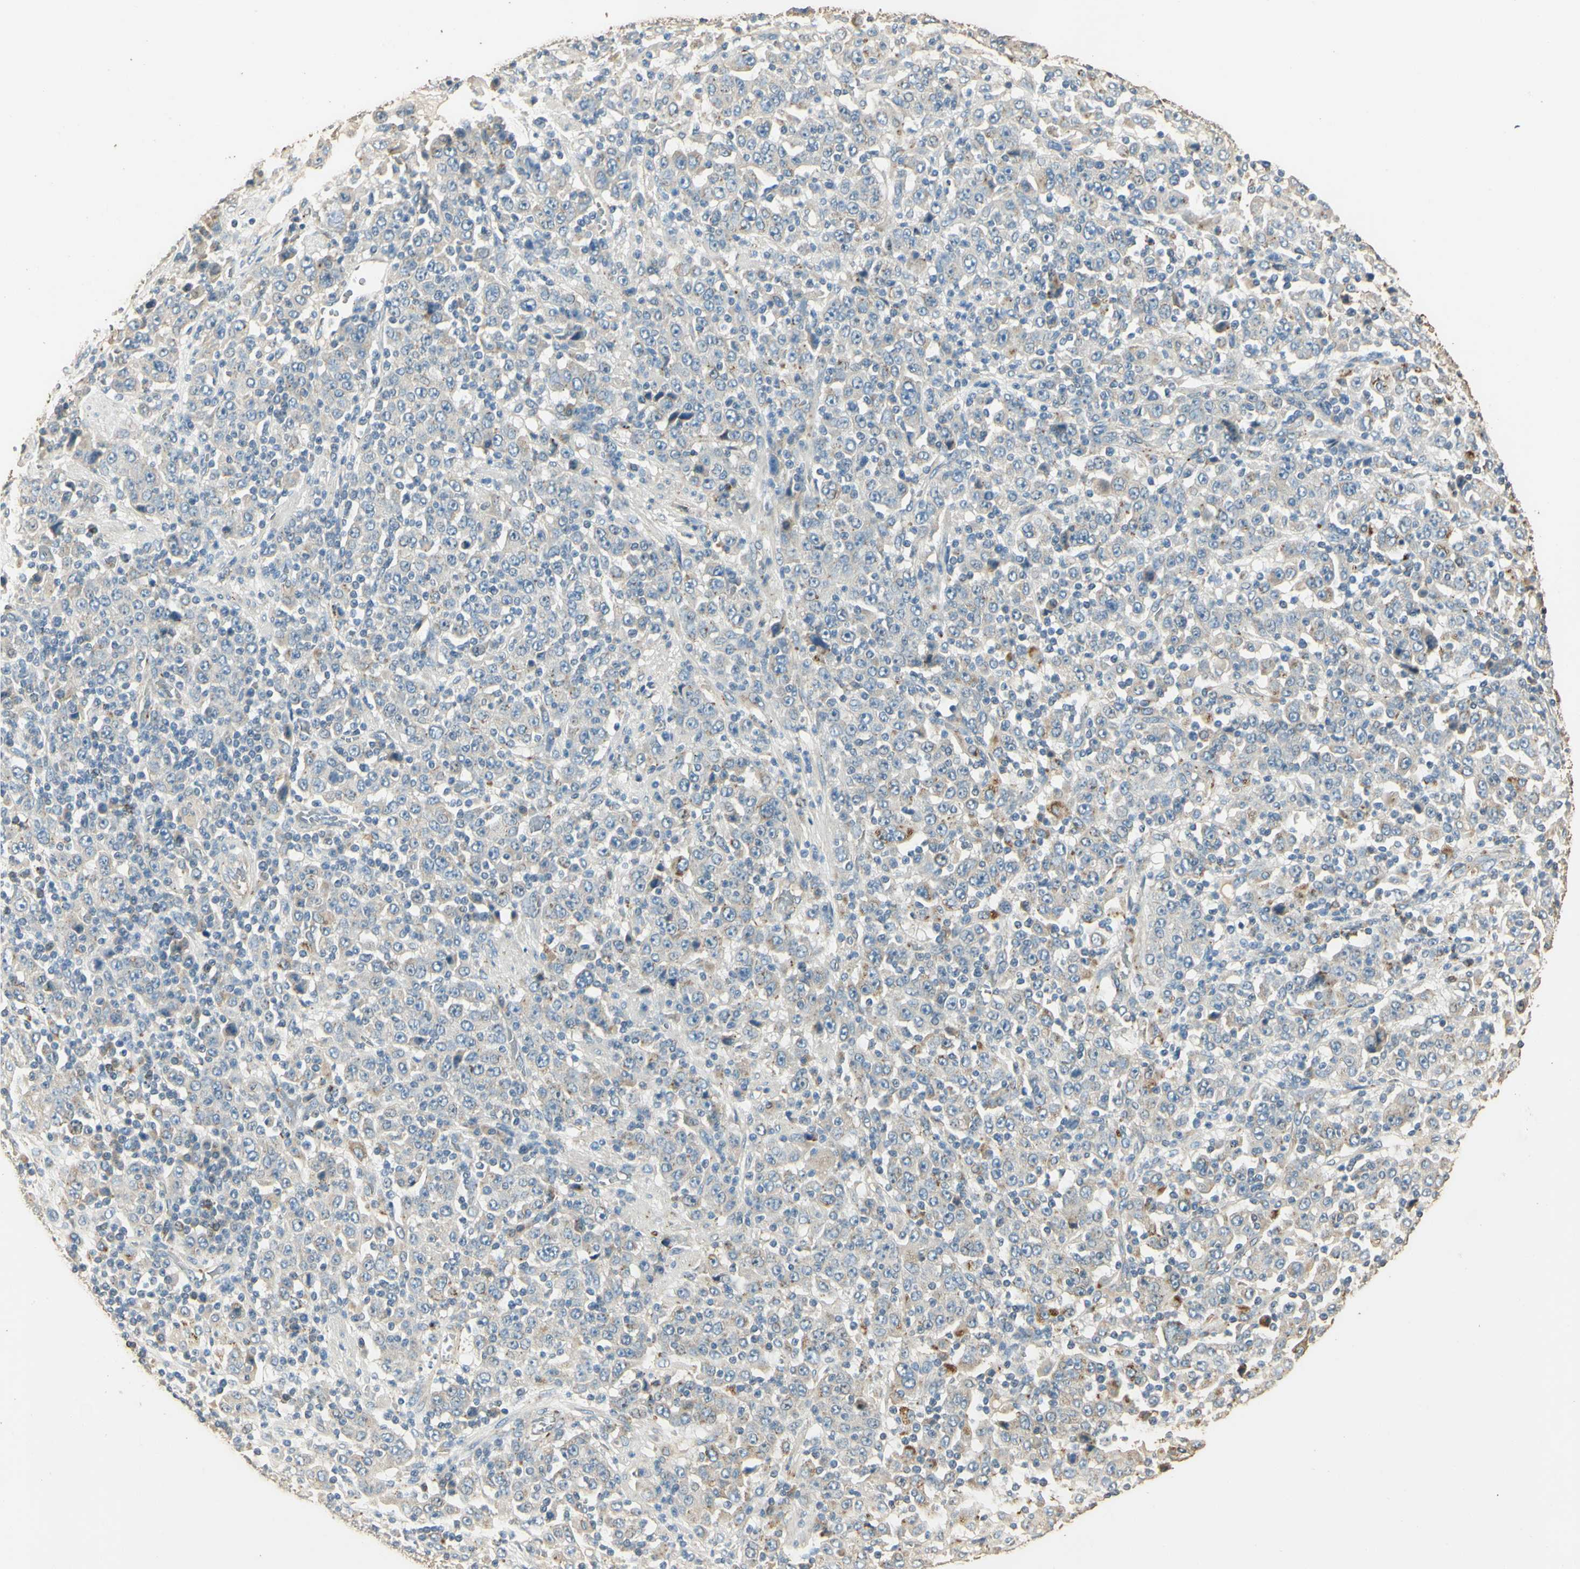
{"staining": {"intensity": "negative", "quantity": "none", "location": "none"}, "tissue": "stomach cancer", "cell_type": "Tumor cells", "image_type": "cancer", "snomed": [{"axis": "morphology", "description": "Normal tissue, NOS"}, {"axis": "morphology", "description": "Adenocarcinoma, NOS"}, {"axis": "topography", "description": "Stomach, upper"}, {"axis": "topography", "description": "Stomach"}], "caption": "Protein analysis of stomach cancer (adenocarcinoma) exhibits no significant expression in tumor cells.", "gene": "ARHGEF17", "patient": {"sex": "male", "age": 59}}